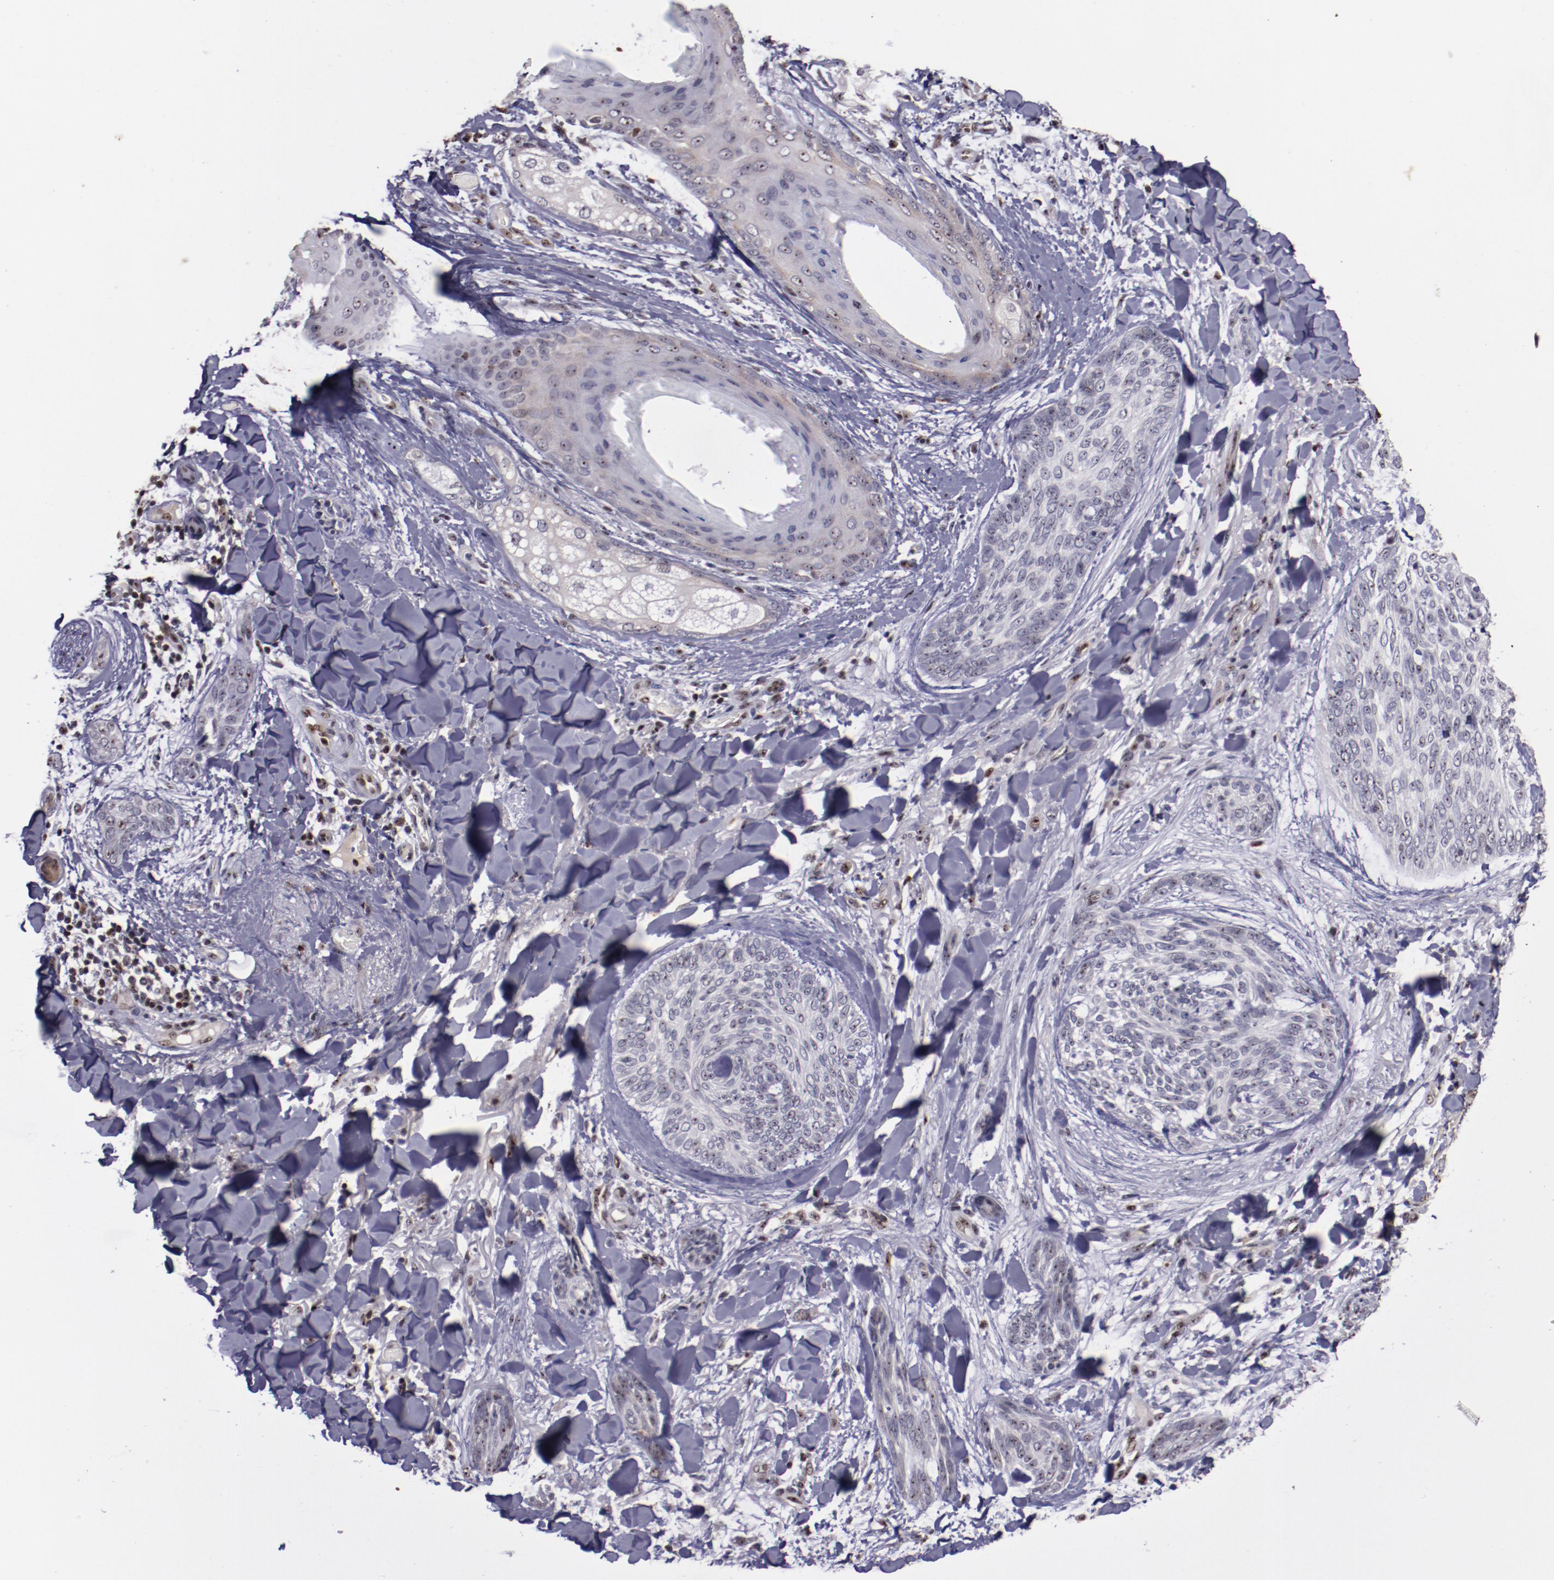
{"staining": {"intensity": "negative", "quantity": "none", "location": "none"}, "tissue": "skin cancer", "cell_type": "Tumor cells", "image_type": "cancer", "snomed": [{"axis": "morphology", "description": "Normal tissue, NOS"}, {"axis": "morphology", "description": "Basal cell carcinoma"}, {"axis": "topography", "description": "Skin"}], "caption": "A high-resolution image shows IHC staining of skin cancer, which shows no significant positivity in tumor cells. Brightfield microscopy of immunohistochemistry stained with DAB (brown) and hematoxylin (blue), captured at high magnification.", "gene": "DDX24", "patient": {"sex": "female", "age": 71}}